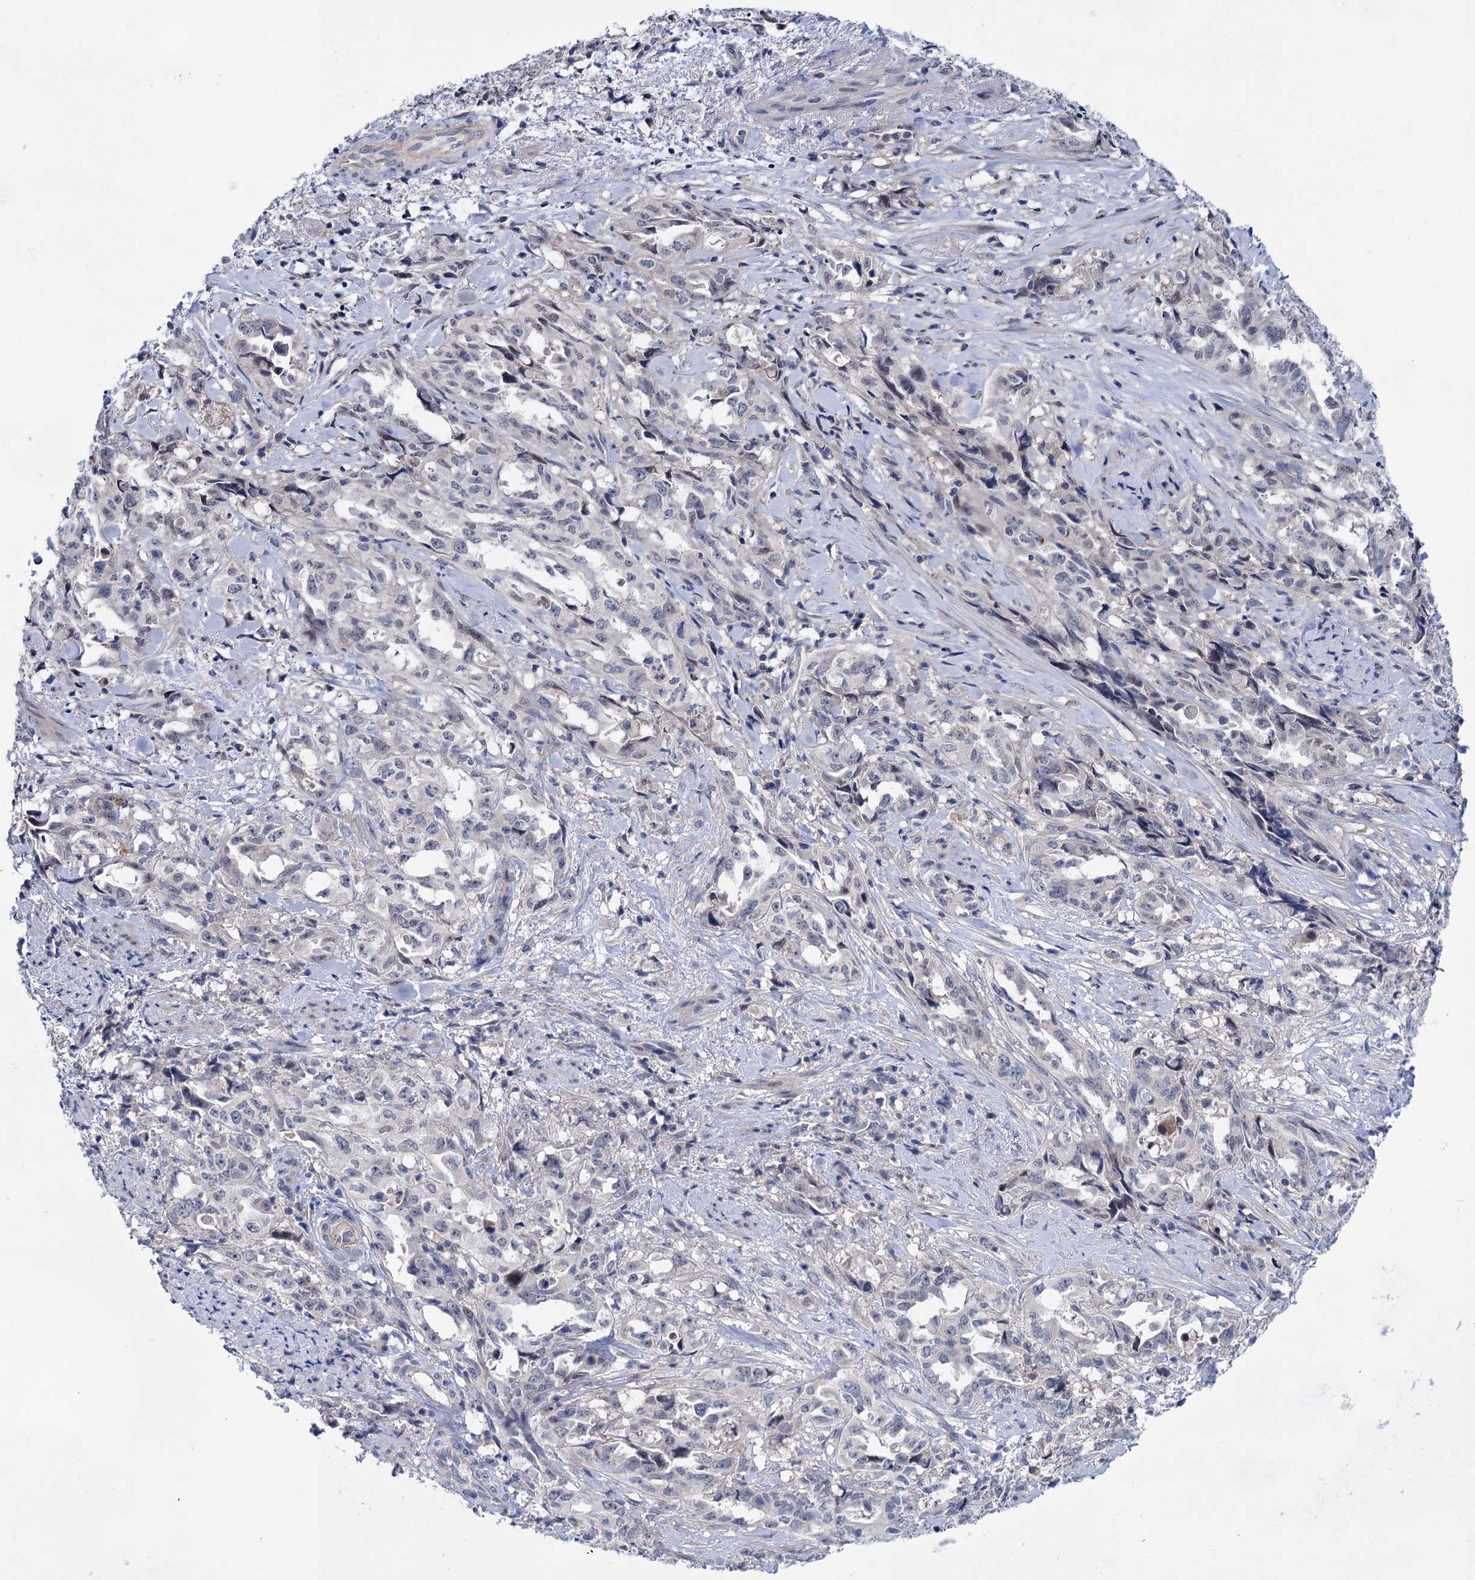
{"staining": {"intensity": "negative", "quantity": "none", "location": "none"}, "tissue": "endometrial cancer", "cell_type": "Tumor cells", "image_type": "cancer", "snomed": [{"axis": "morphology", "description": "Adenocarcinoma, NOS"}, {"axis": "topography", "description": "Endometrium"}], "caption": "Human adenocarcinoma (endometrial) stained for a protein using immunohistochemistry shows no expression in tumor cells.", "gene": "MORN3", "patient": {"sex": "female", "age": 65}}